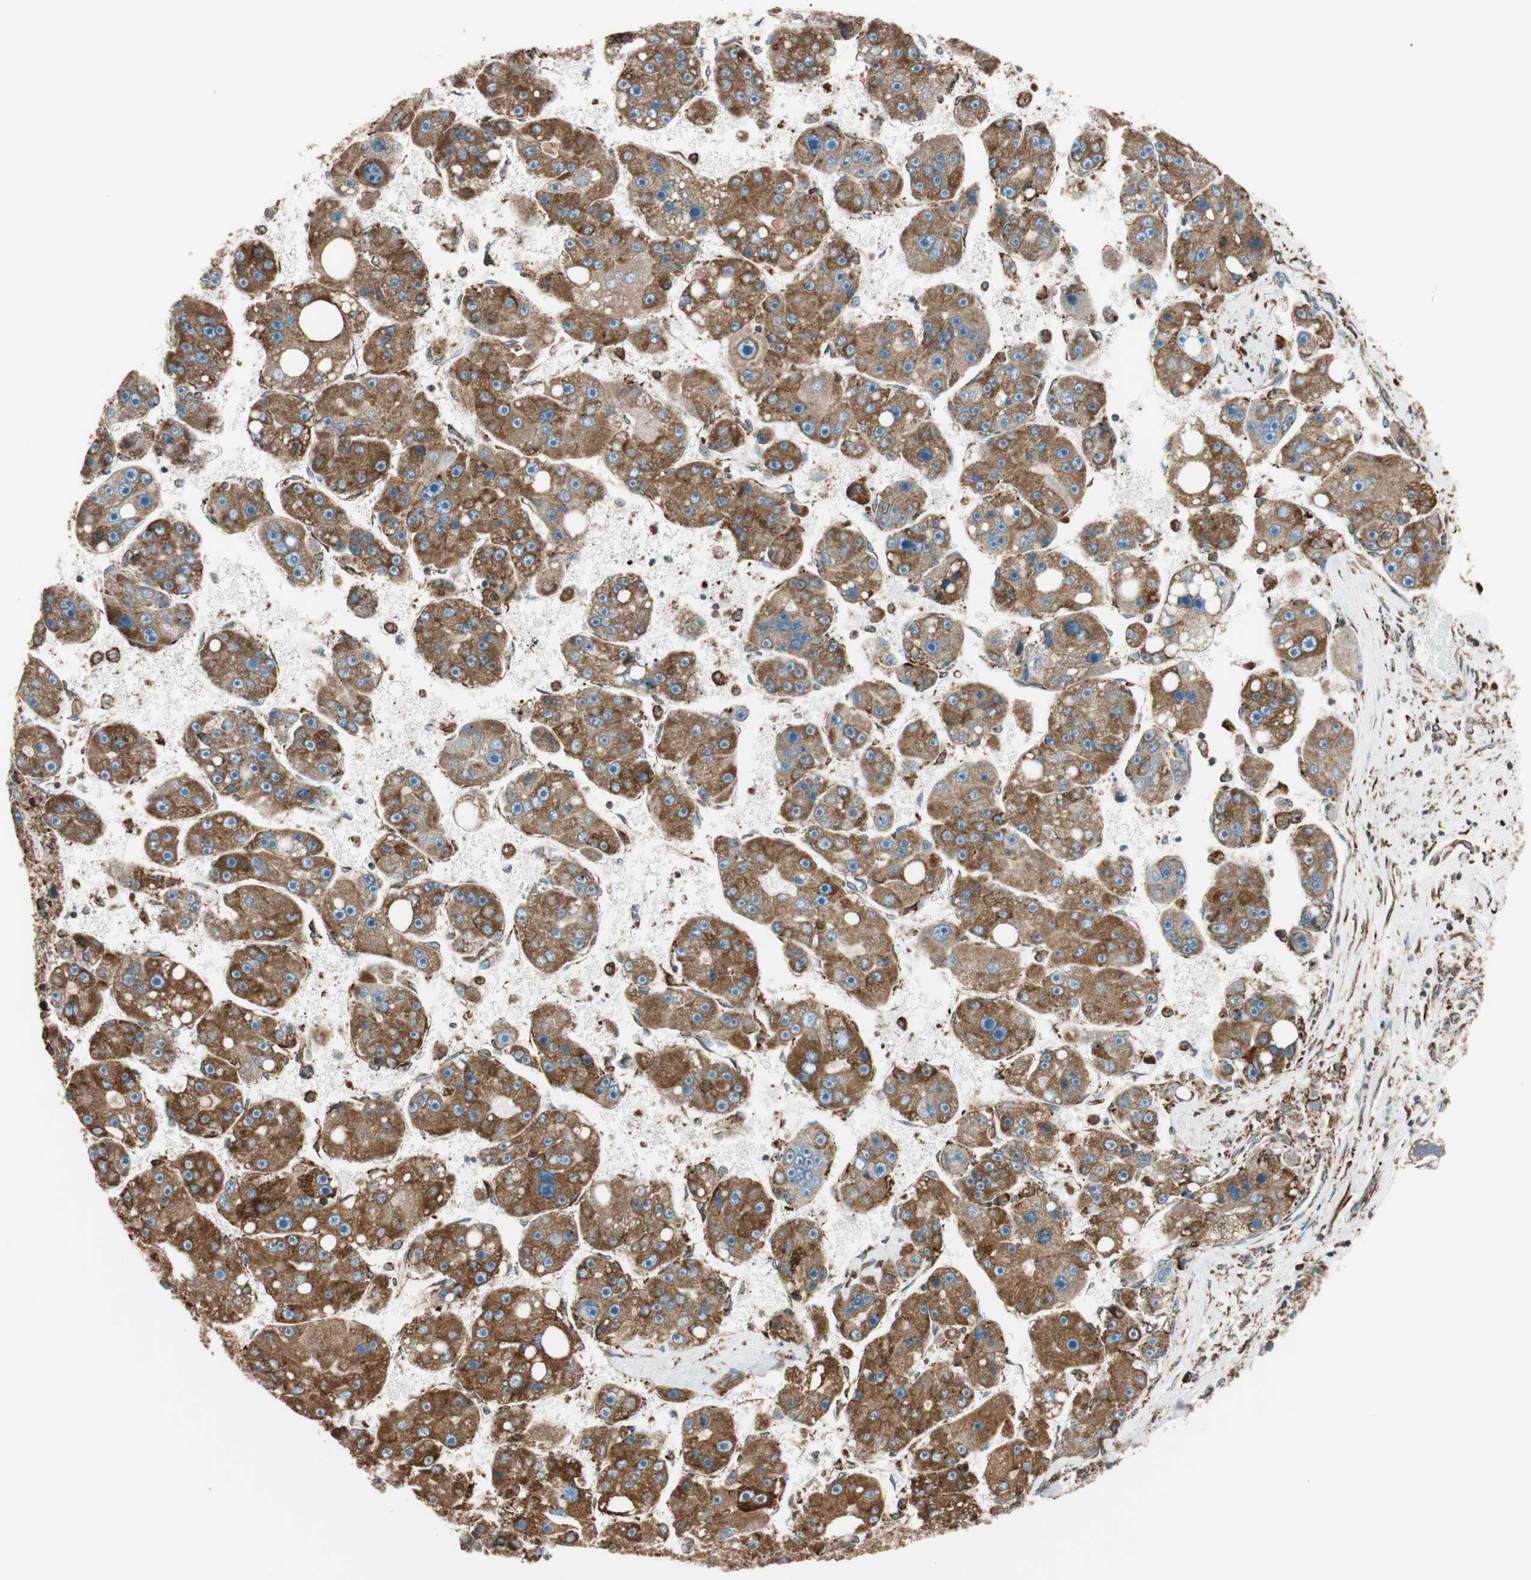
{"staining": {"intensity": "strong", "quantity": ">75%", "location": "cytoplasmic/membranous"}, "tissue": "liver cancer", "cell_type": "Tumor cells", "image_type": "cancer", "snomed": [{"axis": "morphology", "description": "Carcinoma, Hepatocellular, NOS"}, {"axis": "topography", "description": "Liver"}], "caption": "Immunohistochemical staining of human liver cancer (hepatocellular carcinoma) demonstrates high levels of strong cytoplasmic/membranous expression in approximately >75% of tumor cells.", "gene": "PRKCSH", "patient": {"sex": "female", "age": 61}}